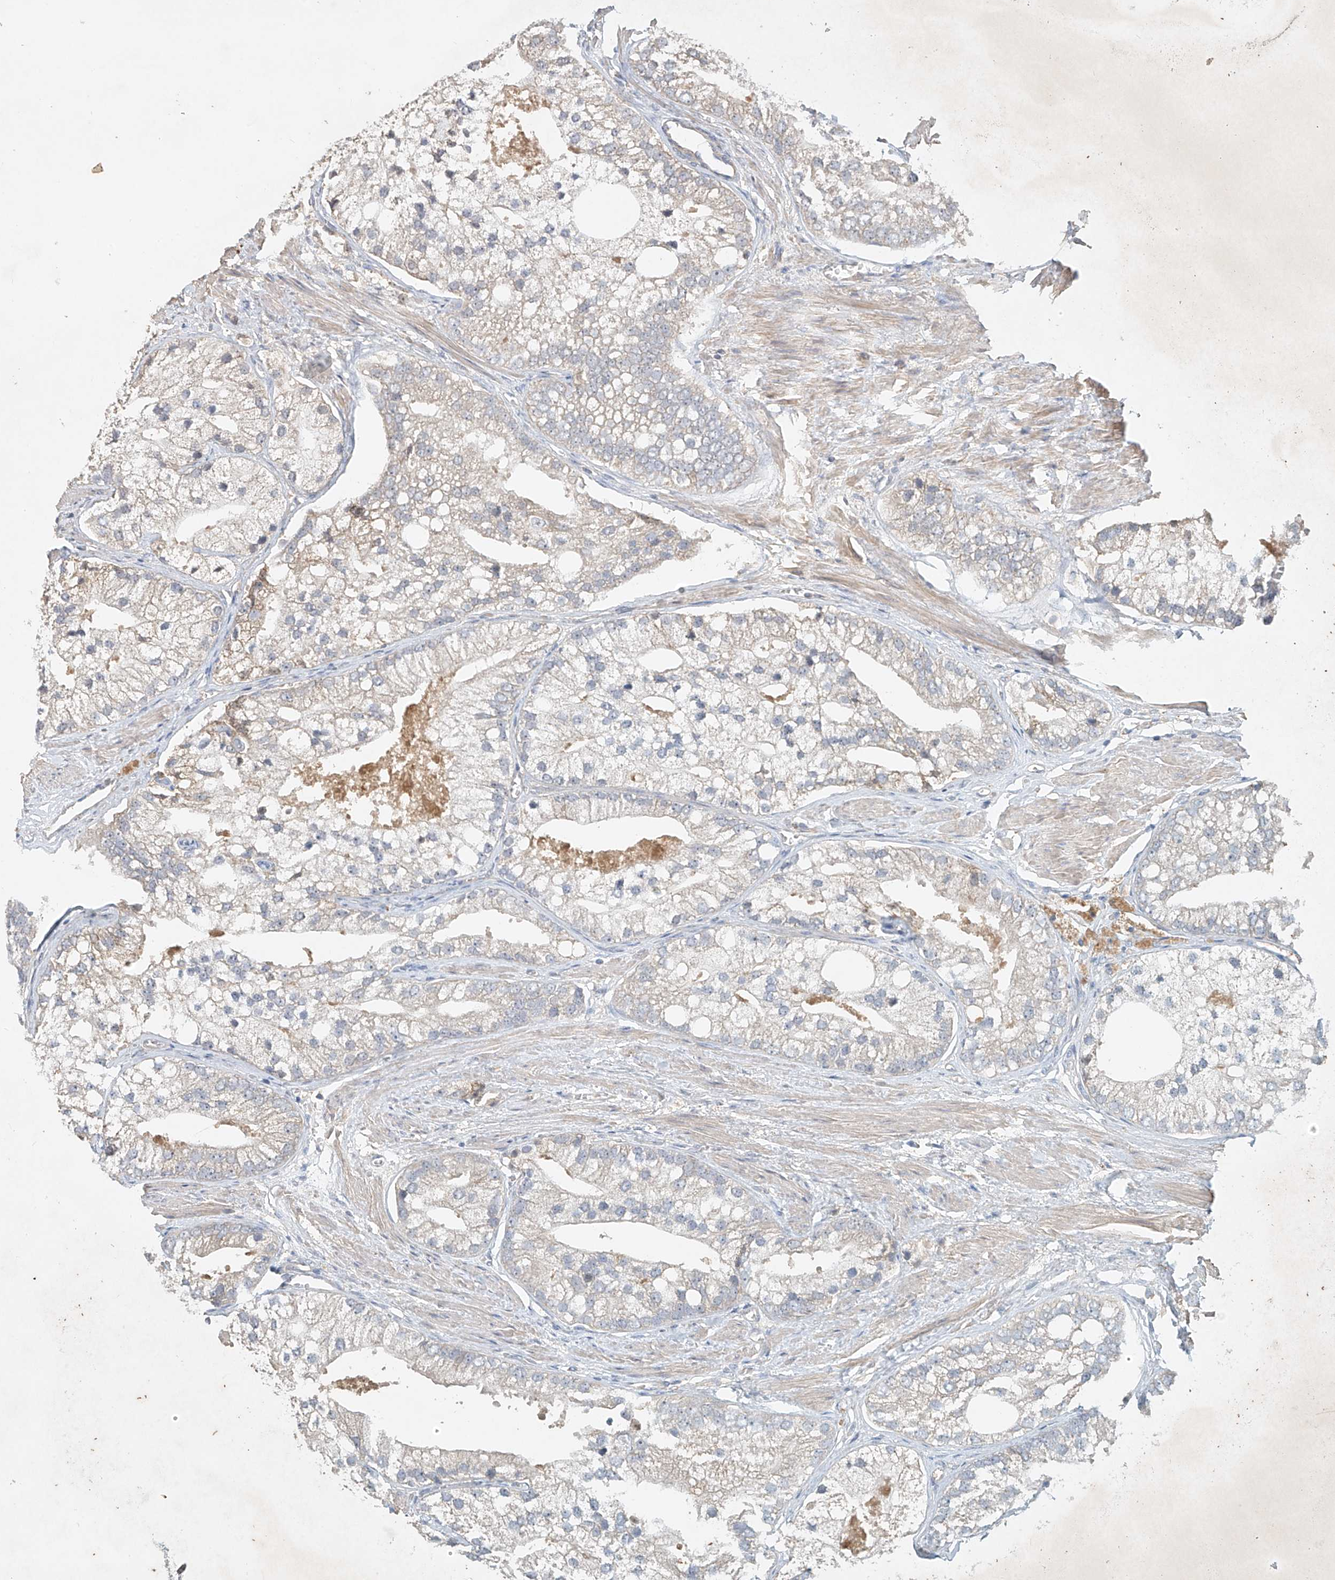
{"staining": {"intensity": "negative", "quantity": "none", "location": "none"}, "tissue": "prostate cancer", "cell_type": "Tumor cells", "image_type": "cancer", "snomed": [{"axis": "morphology", "description": "Adenocarcinoma, Low grade"}, {"axis": "topography", "description": "Prostate"}], "caption": "A histopathology image of human prostate cancer (low-grade adenocarcinoma) is negative for staining in tumor cells.", "gene": "GNB1L", "patient": {"sex": "male", "age": 69}}